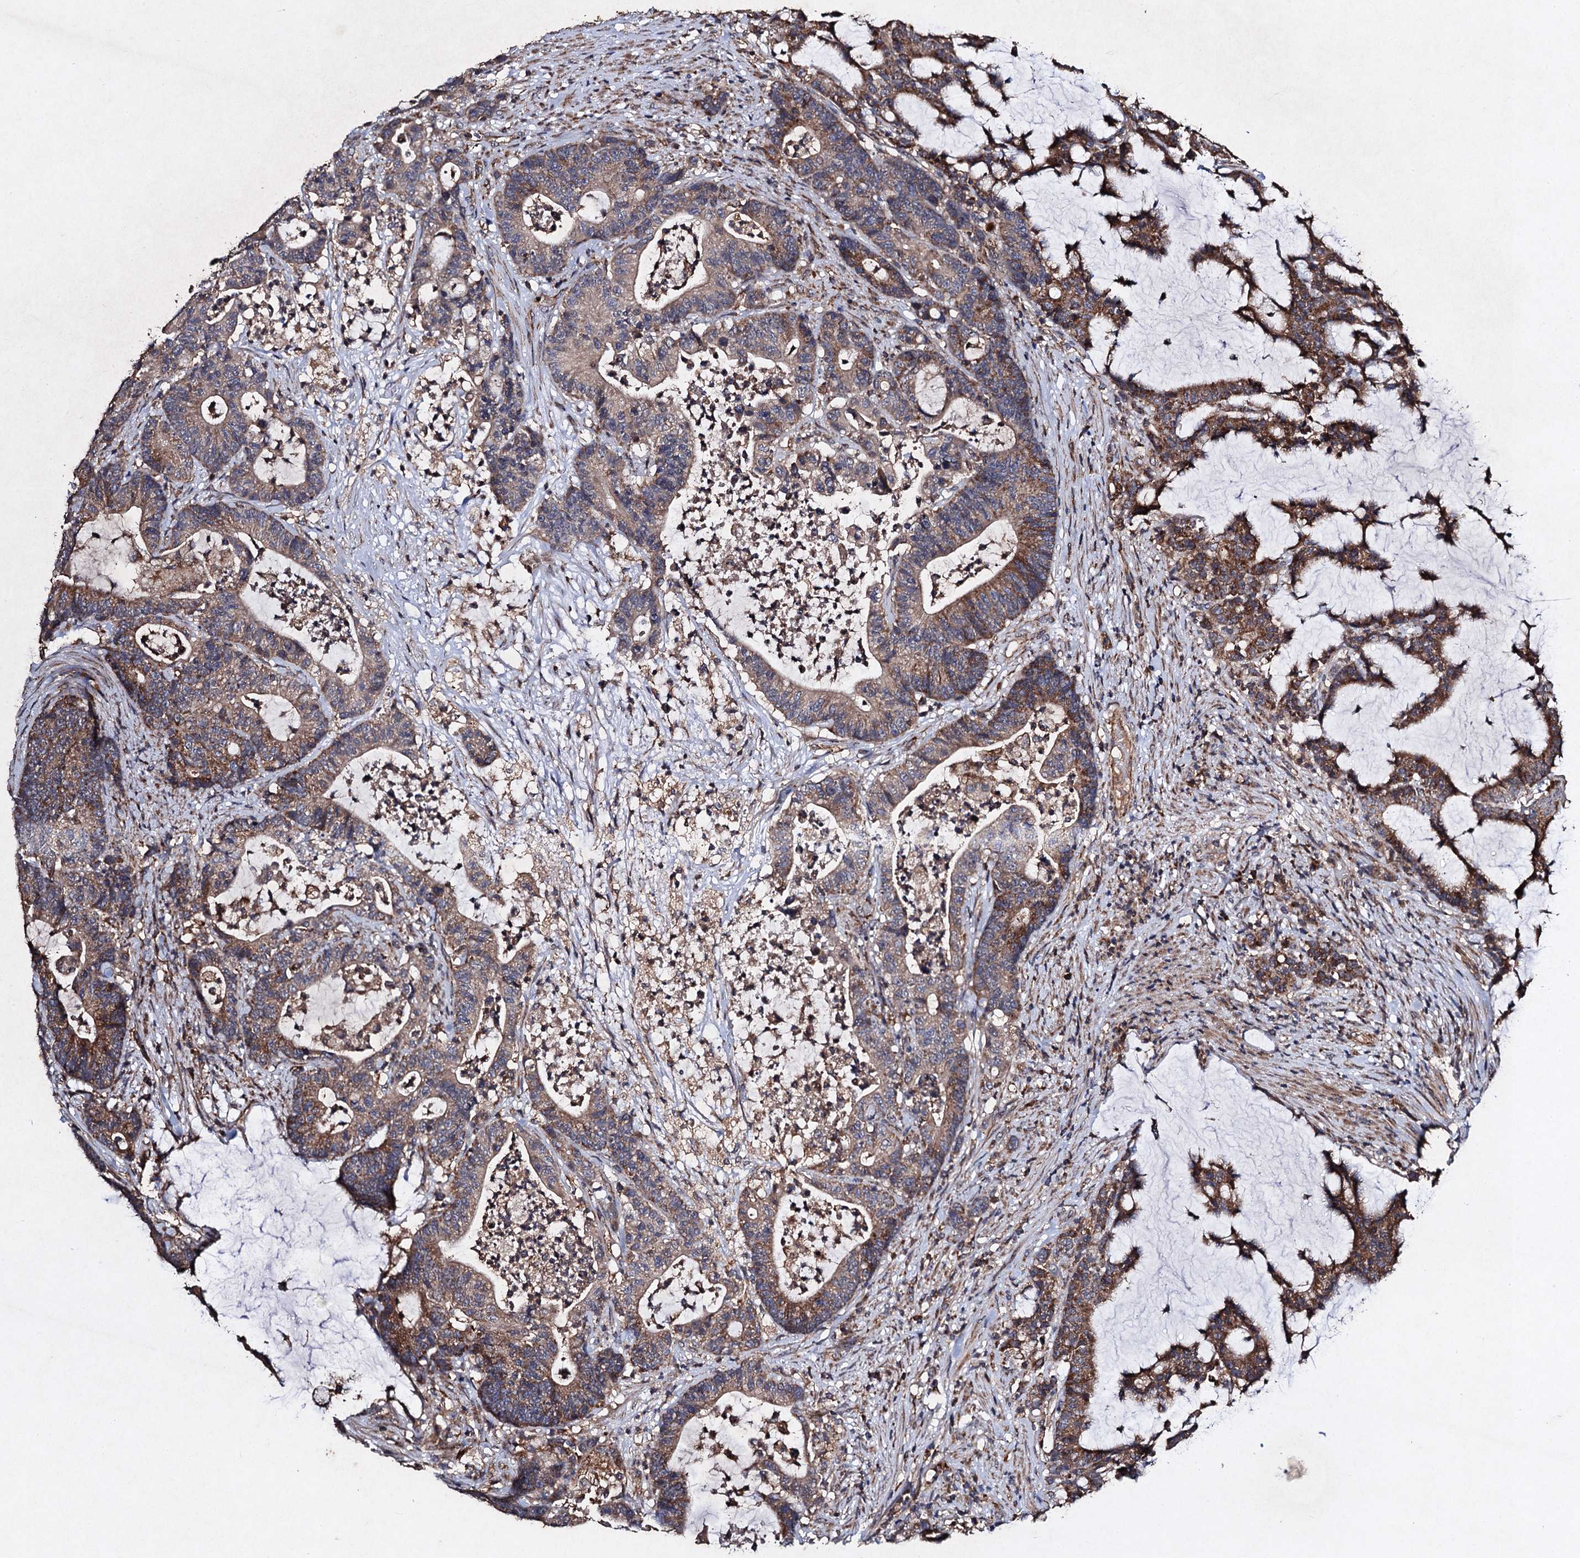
{"staining": {"intensity": "moderate", "quantity": "25%-75%", "location": "cytoplasmic/membranous"}, "tissue": "colorectal cancer", "cell_type": "Tumor cells", "image_type": "cancer", "snomed": [{"axis": "morphology", "description": "Adenocarcinoma, NOS"}, {"axis": "topography", "description": "Colon"}], "caption": "Brown immunohistochemical staining in colorectal cancer (adenocarcinoma) displays moderate cytoplasmic/membranous positivity in approximately 25%-75% of tumor cells.", "gene": "NDUFA13", "patient": {"sex": "female", "age": 84}}